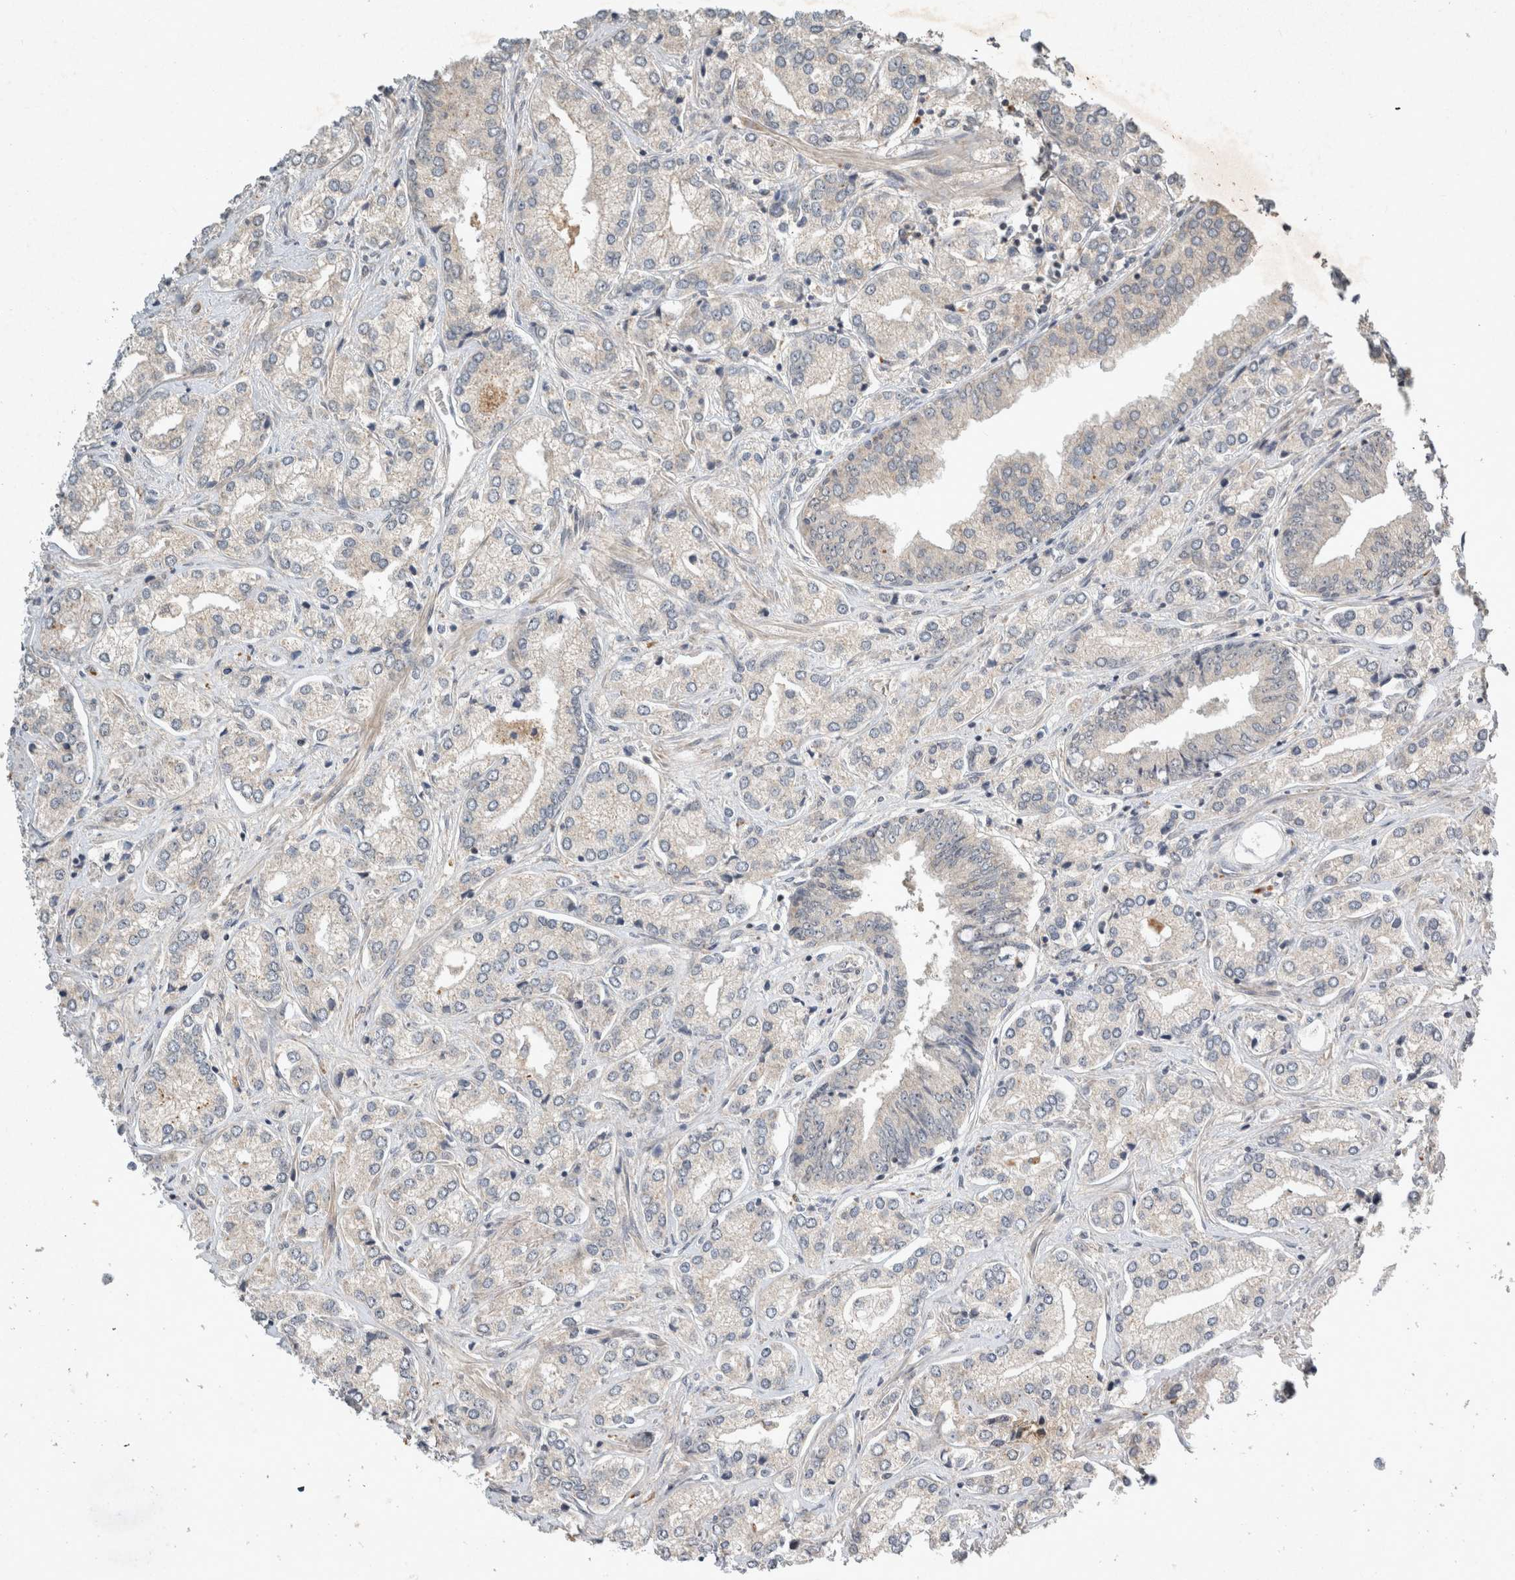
{"staining": {"intensity": "negative", "quantity": "none", "location": "none"}, "tissue": "prostate cancer", "cell_type": "Tumor cells", "image_type": "cancer", "snomed": [{"axis": "morphology", "description": "Adenocarcinoma, High grade"}, {"axis": "topography", "description": "Prostate"}], "caption": "Prostate cancer stained for a protein using immunohistochemistry demonstrates no staining tumor cells.", "gene": "LOXL2", "patient": {"sex": "male", "age": 66}}